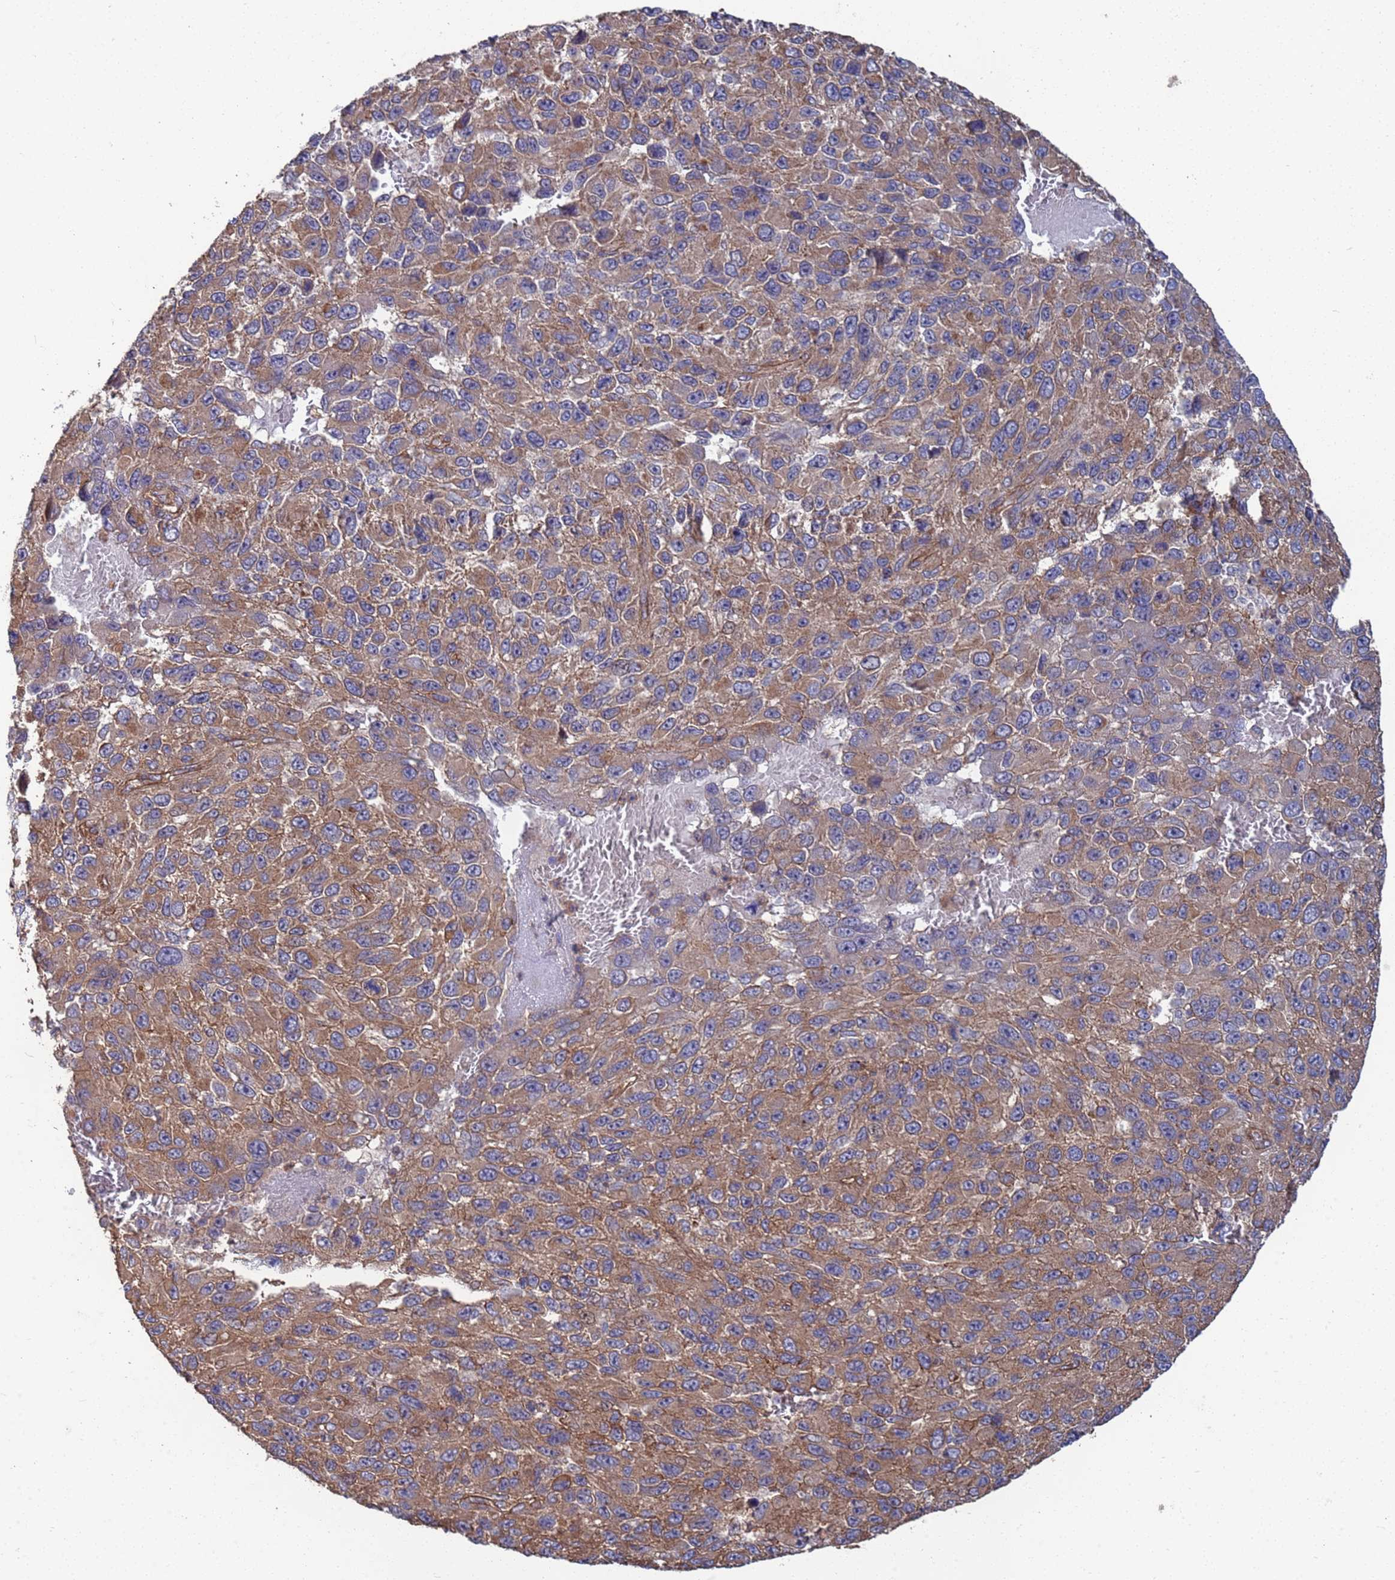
{"staining": {"intensity": "weak", "quantity": ">75%", "location": "cytoplasmic/membranous"}, "tissue": "melanoma", "cell_type": "Tumor cells", "image_type": "cancer", "snomed": [{"axis": "morphology", "description": "Normal tissue, NOS"}, {"axis": "morphology", "description": "Malignant melanoma, NOS"}, {"axis": "topography", "description": "Skin"}], "caption": "A photomicrograph of human malignant melanoma stained for a protein exhibits weak cytoplasmic/membranous brown staining in tumor cells.", "gene": "NDUFAF6", "patient": {"sex": "female", "age": 96}}